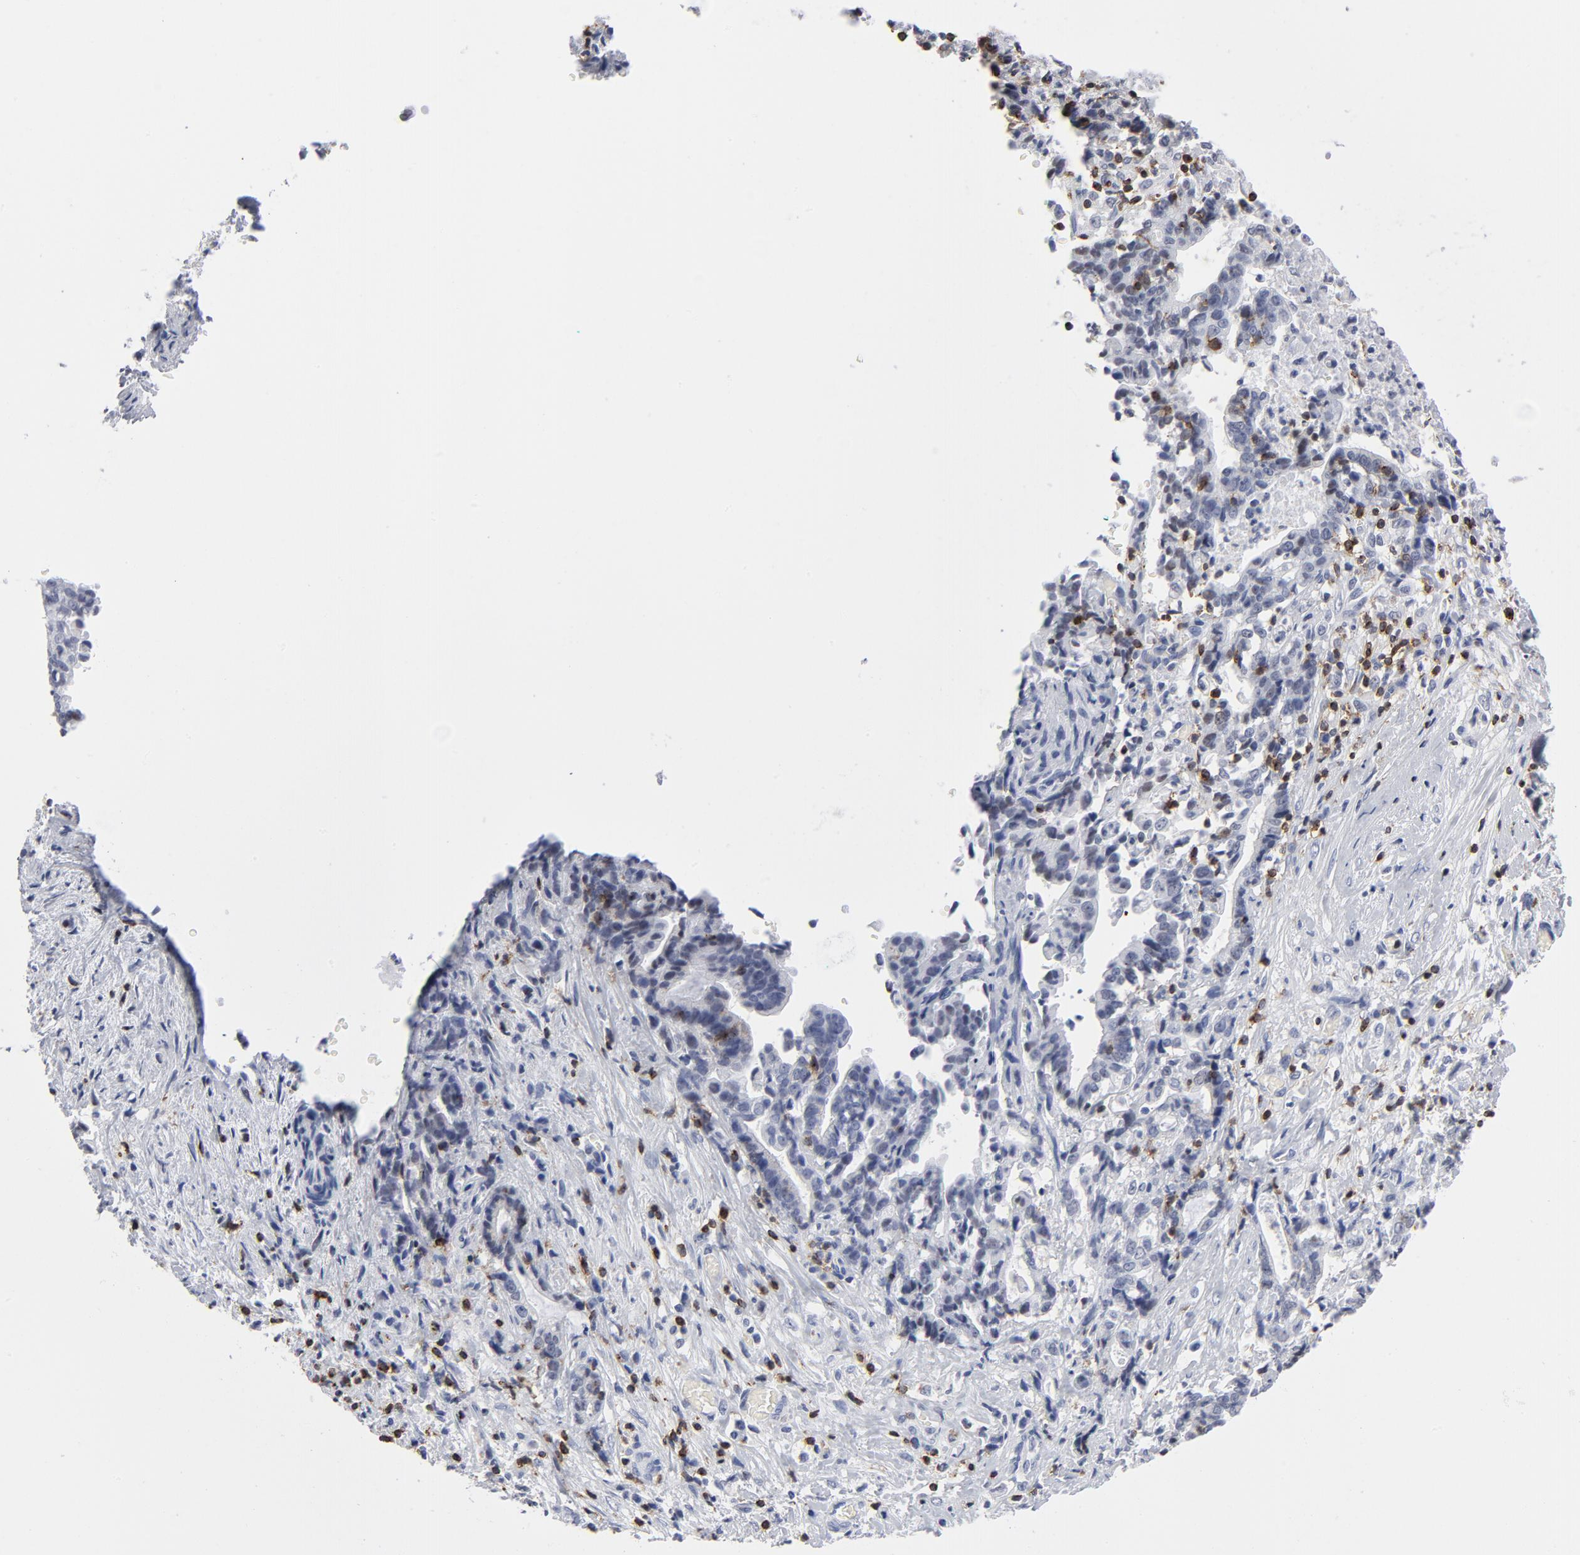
{"staining": {"intensity": "weak", "quantity": "<25%", "location": "nuclear"}, "tissue": "liver cancer", "cell_type": "Tumor cells", "image_type": "cancer", "snomed": [{"axis": "morphology", "description": "Cholangiocarcinoma"}, {"axis": "topography", "description": "Liver"}], "caption": "An image of liver cholangiocarcinoma stained for a protein displays no brown staining in tumor cells.", "gene": "CD2", "patient": {"sex": "male", "age": 57}}